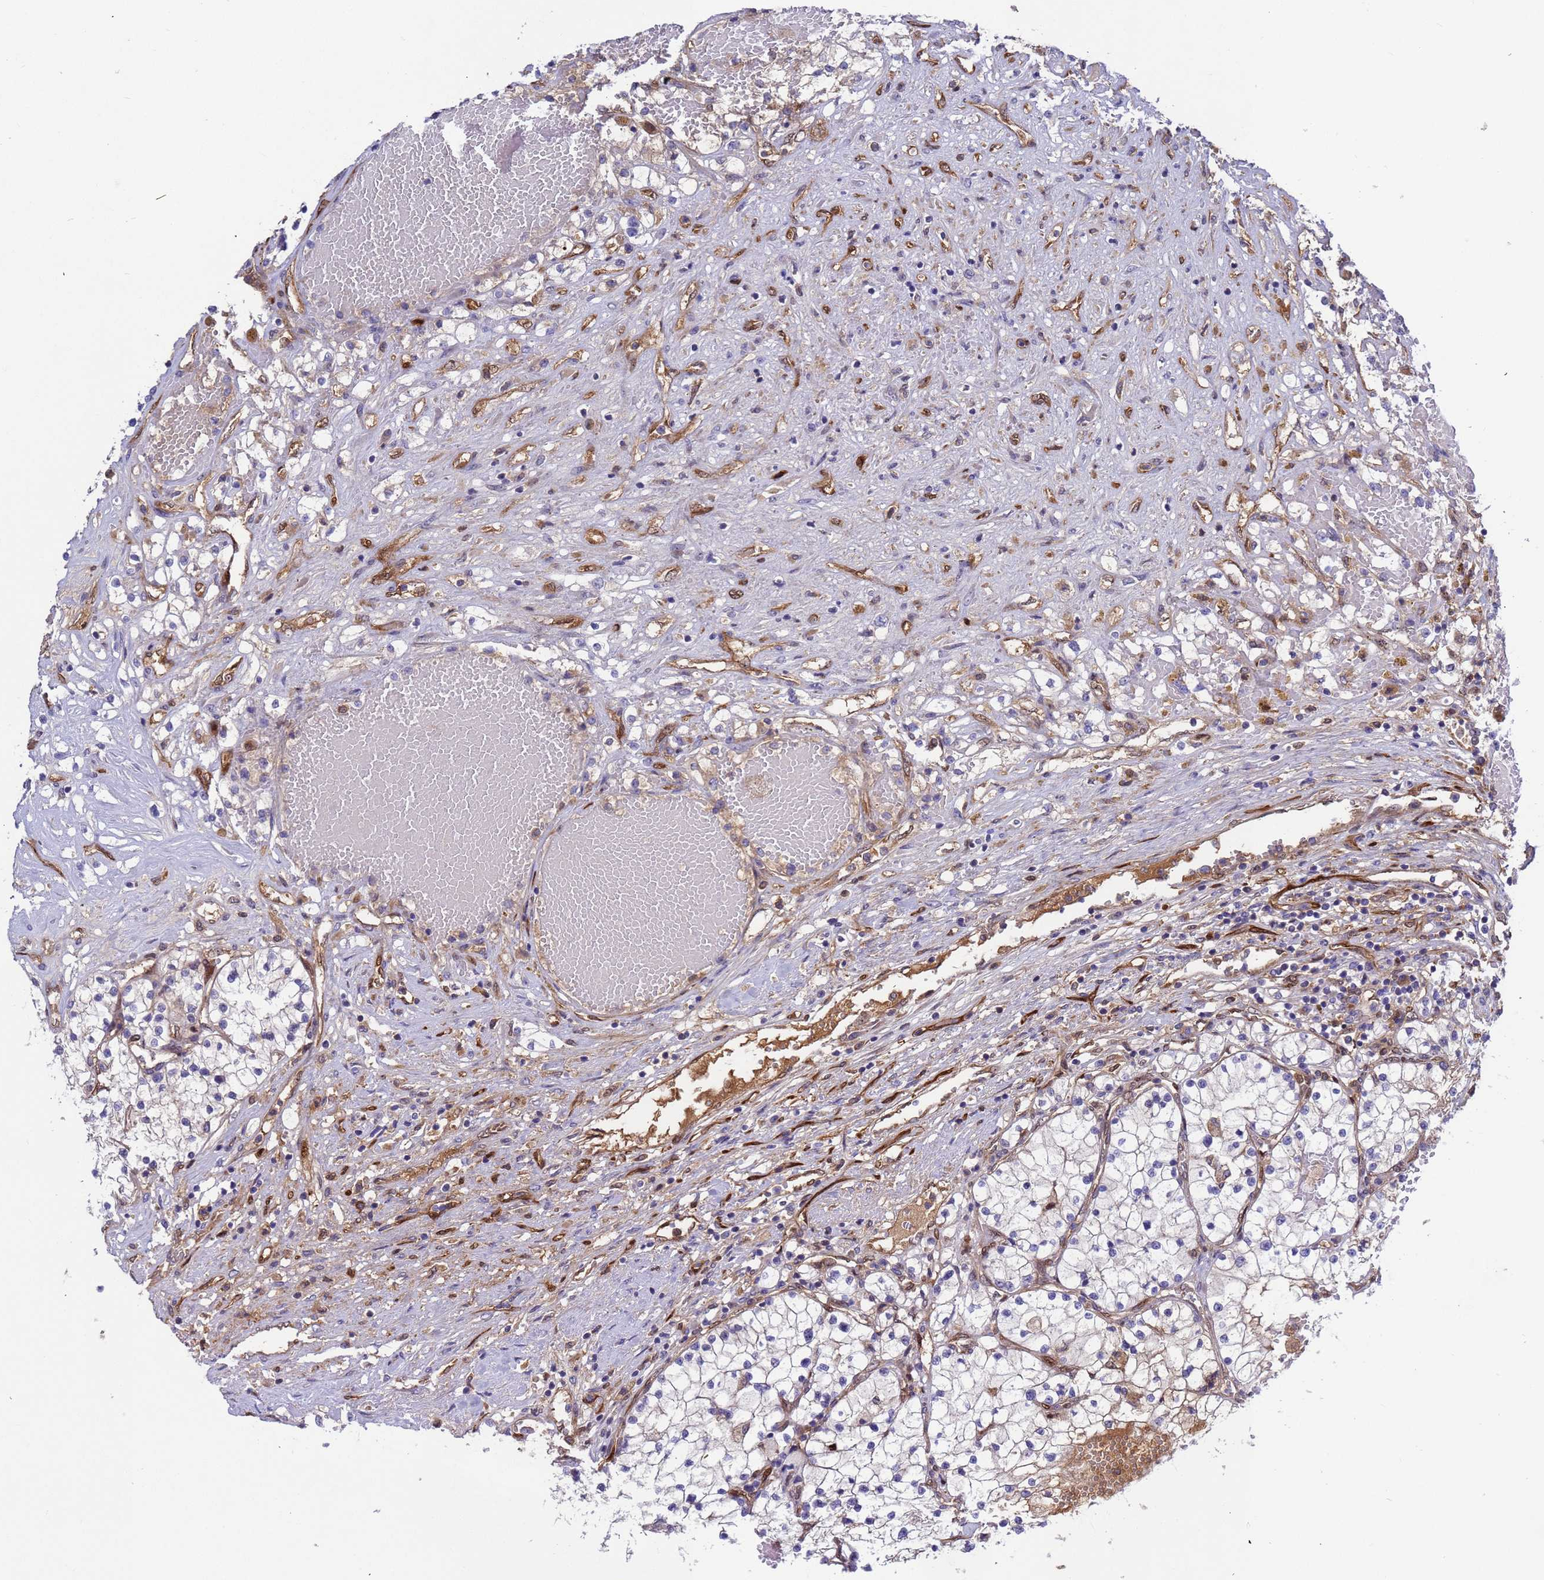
{"staining": {"intensity": "negative", "quantity": "none", "location": "none"}, "tissue": "renal cancer", "cell_type": "Tumor cells", "image_type": "cancer", "snomed": [{"axis": "morphology", "description": "Normal tissue, NOS"}, {"axis": "morphology", "description": "Adenocarcinoma, NOS"}, {"axis": "topography", "description": "Kidney"}], "caption": "Renal cancer (adenocarcinoma) was stained to show a protein in brown. There is no significant positivity in tumor cells. (IHC, brightfield microscopy, high magnification).", "gene": "FOXRED1", "patient": {"sex": "male", "age": 68}}